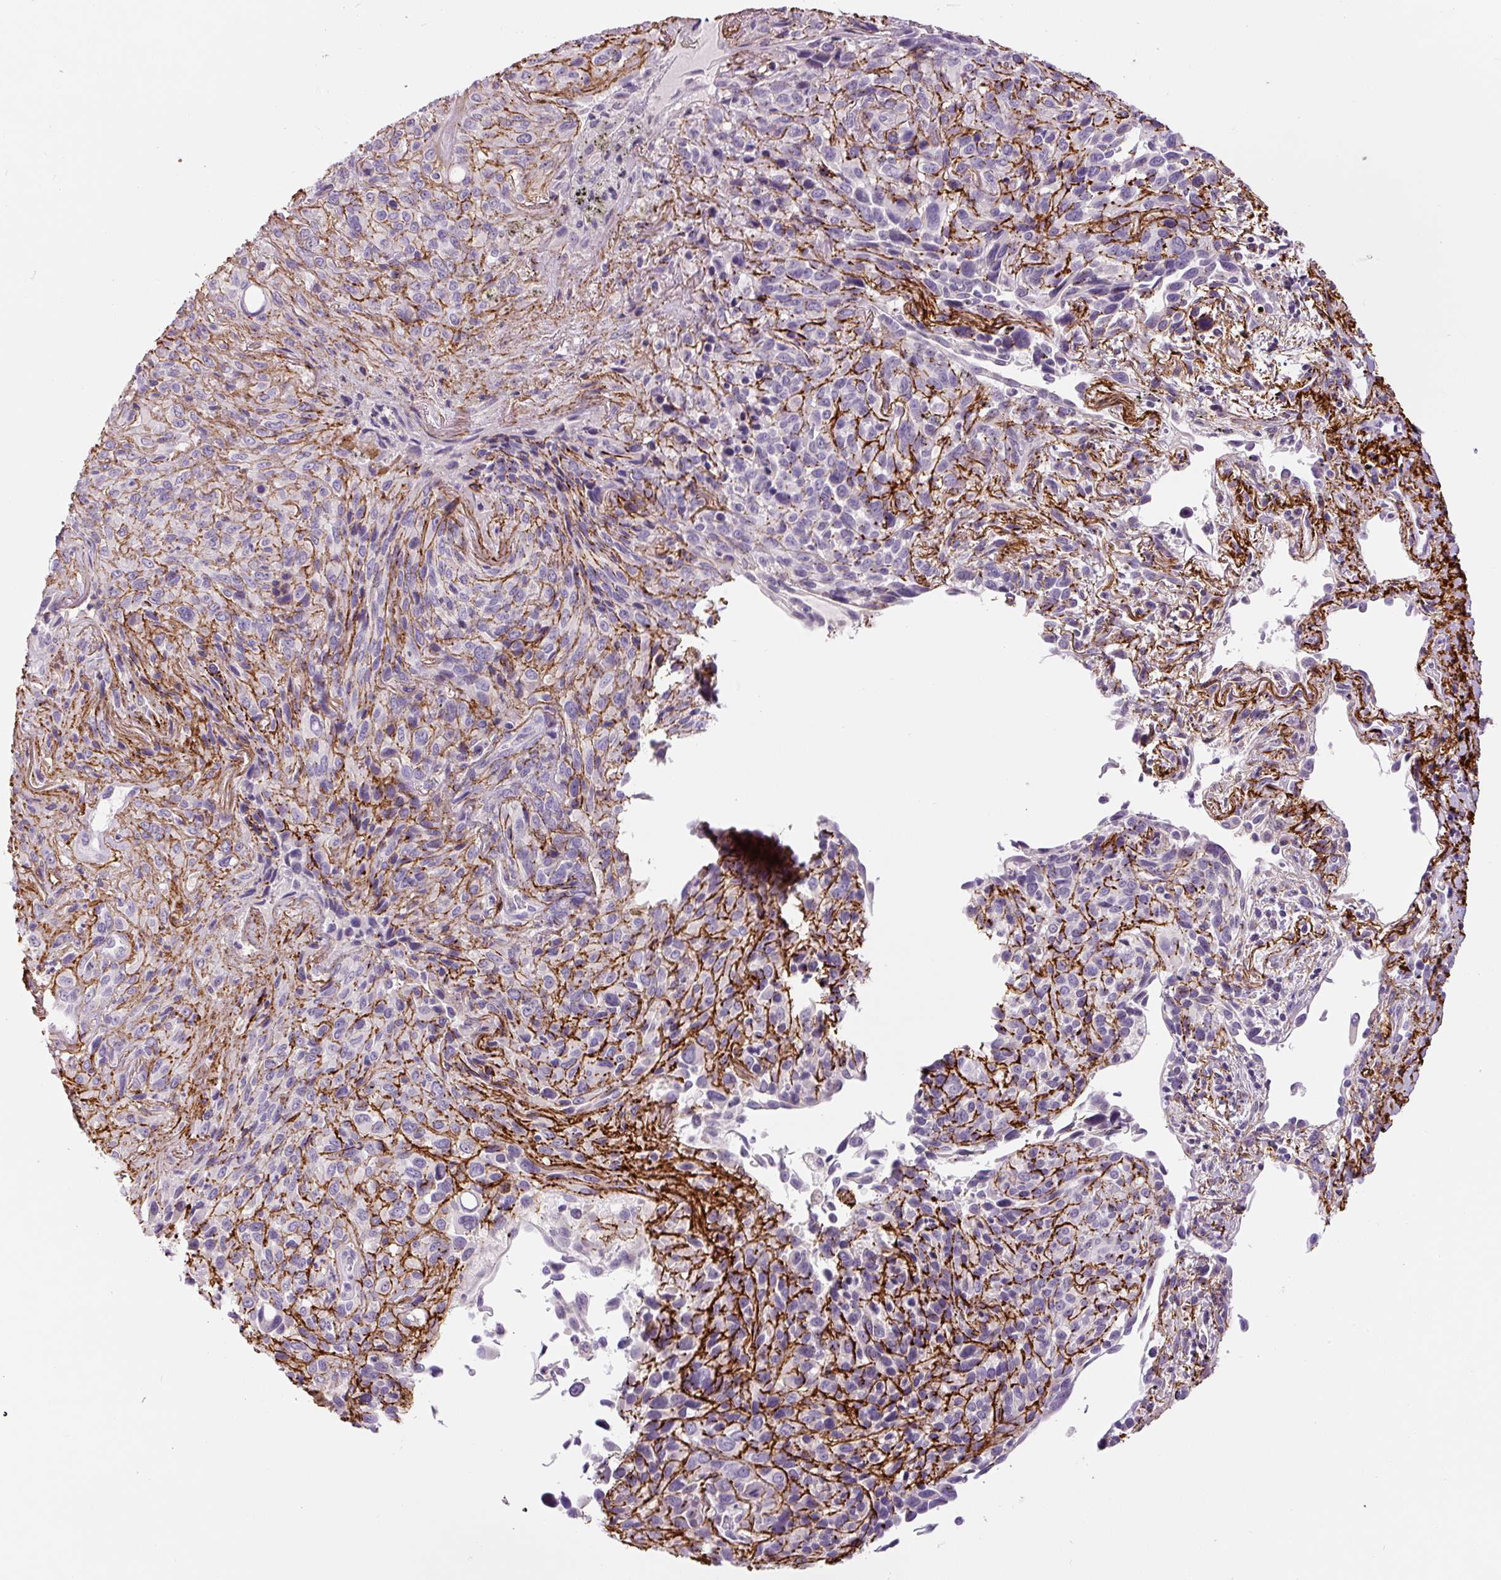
{"staining": {"intensity": "negative", "quantity": "none", "location": "none"}, "tissue": "melanoma", "cell_type": "Tumor cells", "image_type": "cancer", "snomed": [{"axis": "morphology", "description": "Malignant melanoma, Metastatic site"}, {"axis": "topography", "description": "Lung"}], "caption": "A high-resolution photomicrograph shows immunohistochemistry (IHC) staining of malignant melanoma (metastatic site), which displays no significant staining in tumor cells. (DAB (3,3'-diaminobenzidine) immunohistochemistry visualized using brightfield microscopy, high magnification).", "gene": "FBN1", "patient": {"sex": "male", "age": 48}}